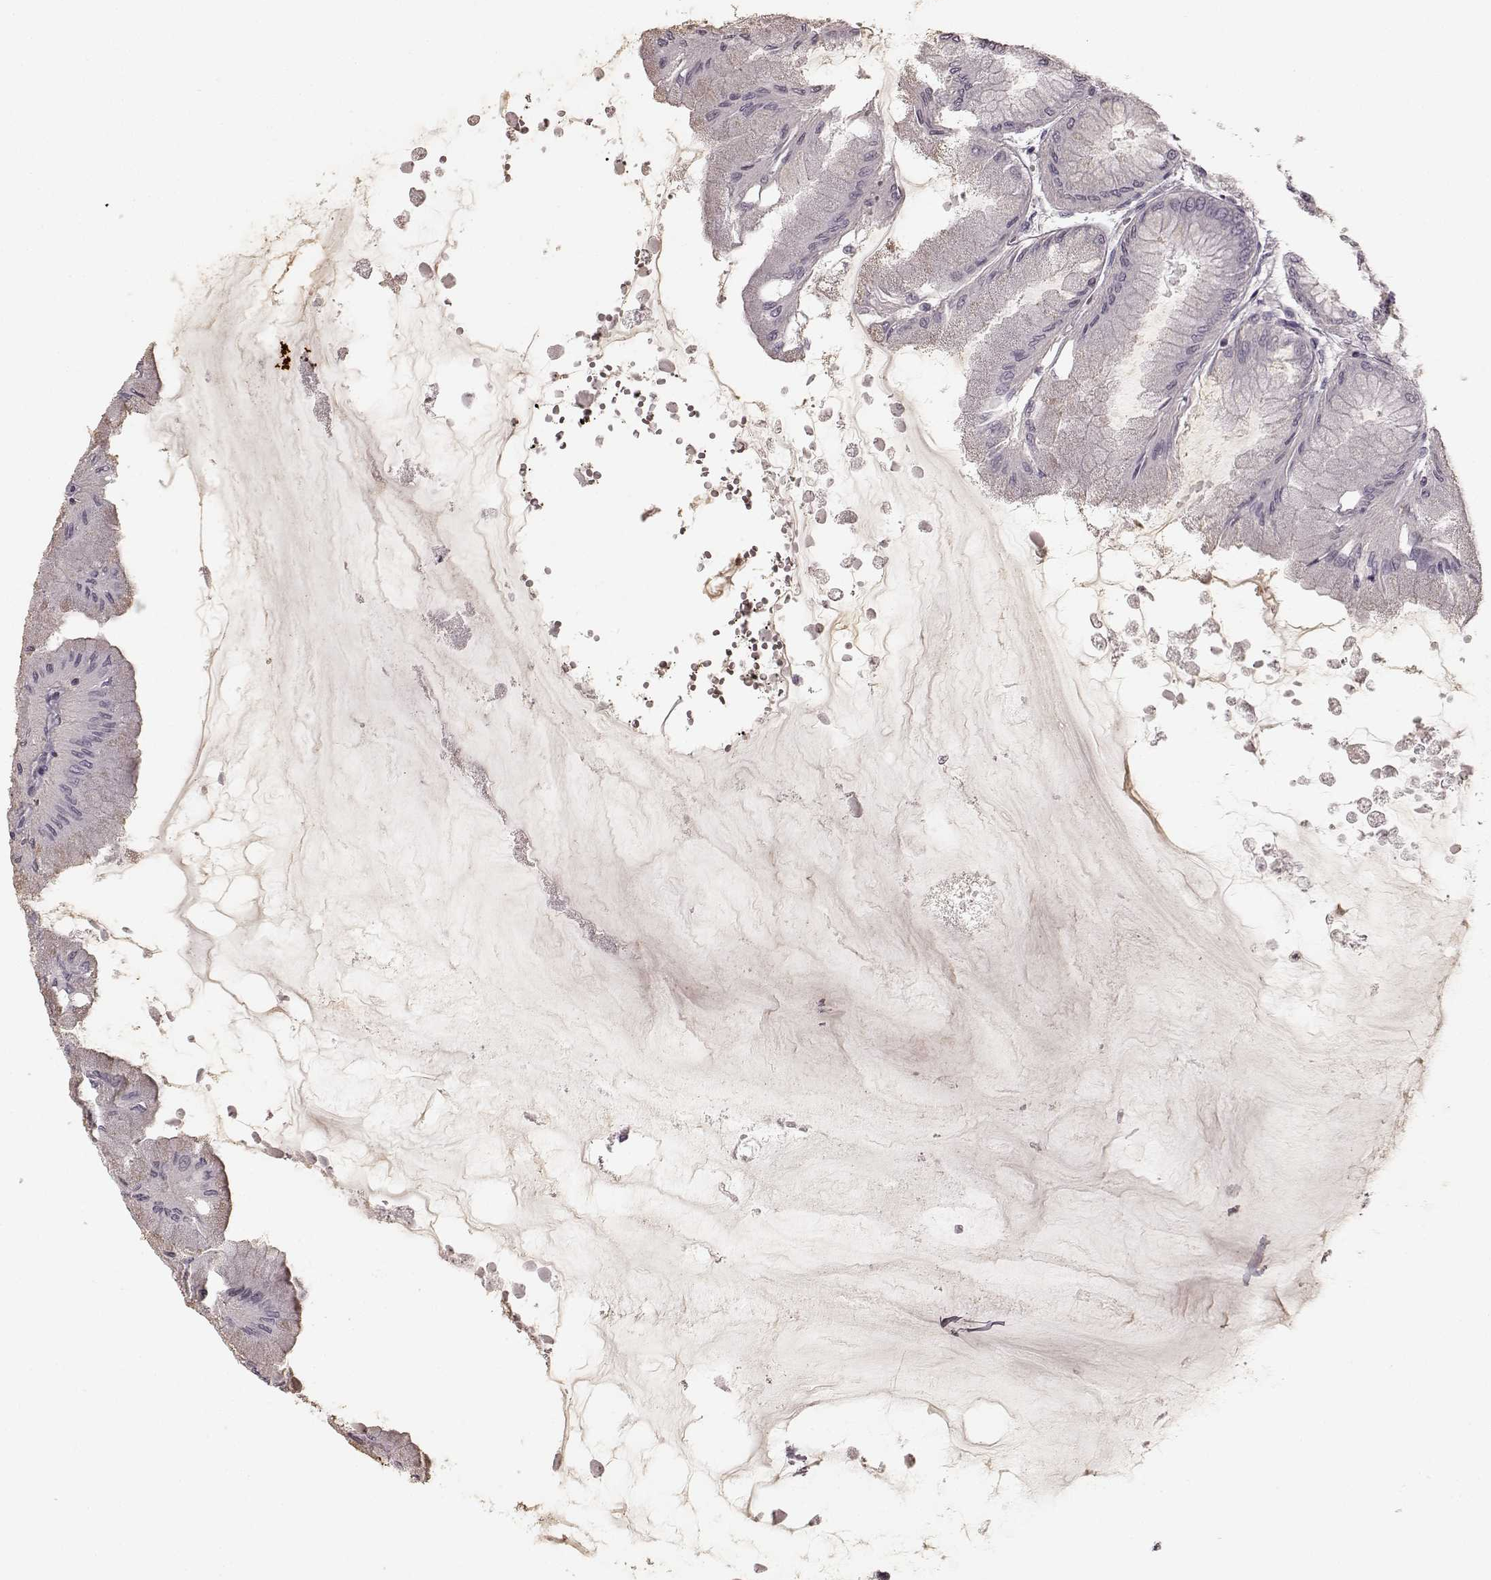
{"staining": {"intensity": "moderate", "quantity": "<25%", "location": "cytoplasmic/membranous"}, "tissue": "stomach", "cell_type": "Glandular cells", "image_type": "normal", "snomed": [{"axis": "morphology", "description": "Normal tissue, NOS"}, {"axis": "topography", "description": "Stomach, upper"}], "caption": "Protein staining by IHC shows moderate cytoplasmic/membranous expression in approximately <25% of glandular cells in unremarkable stomach.", "gene": "PRKCE", "patient": {"sex": "male", "age": 60}}